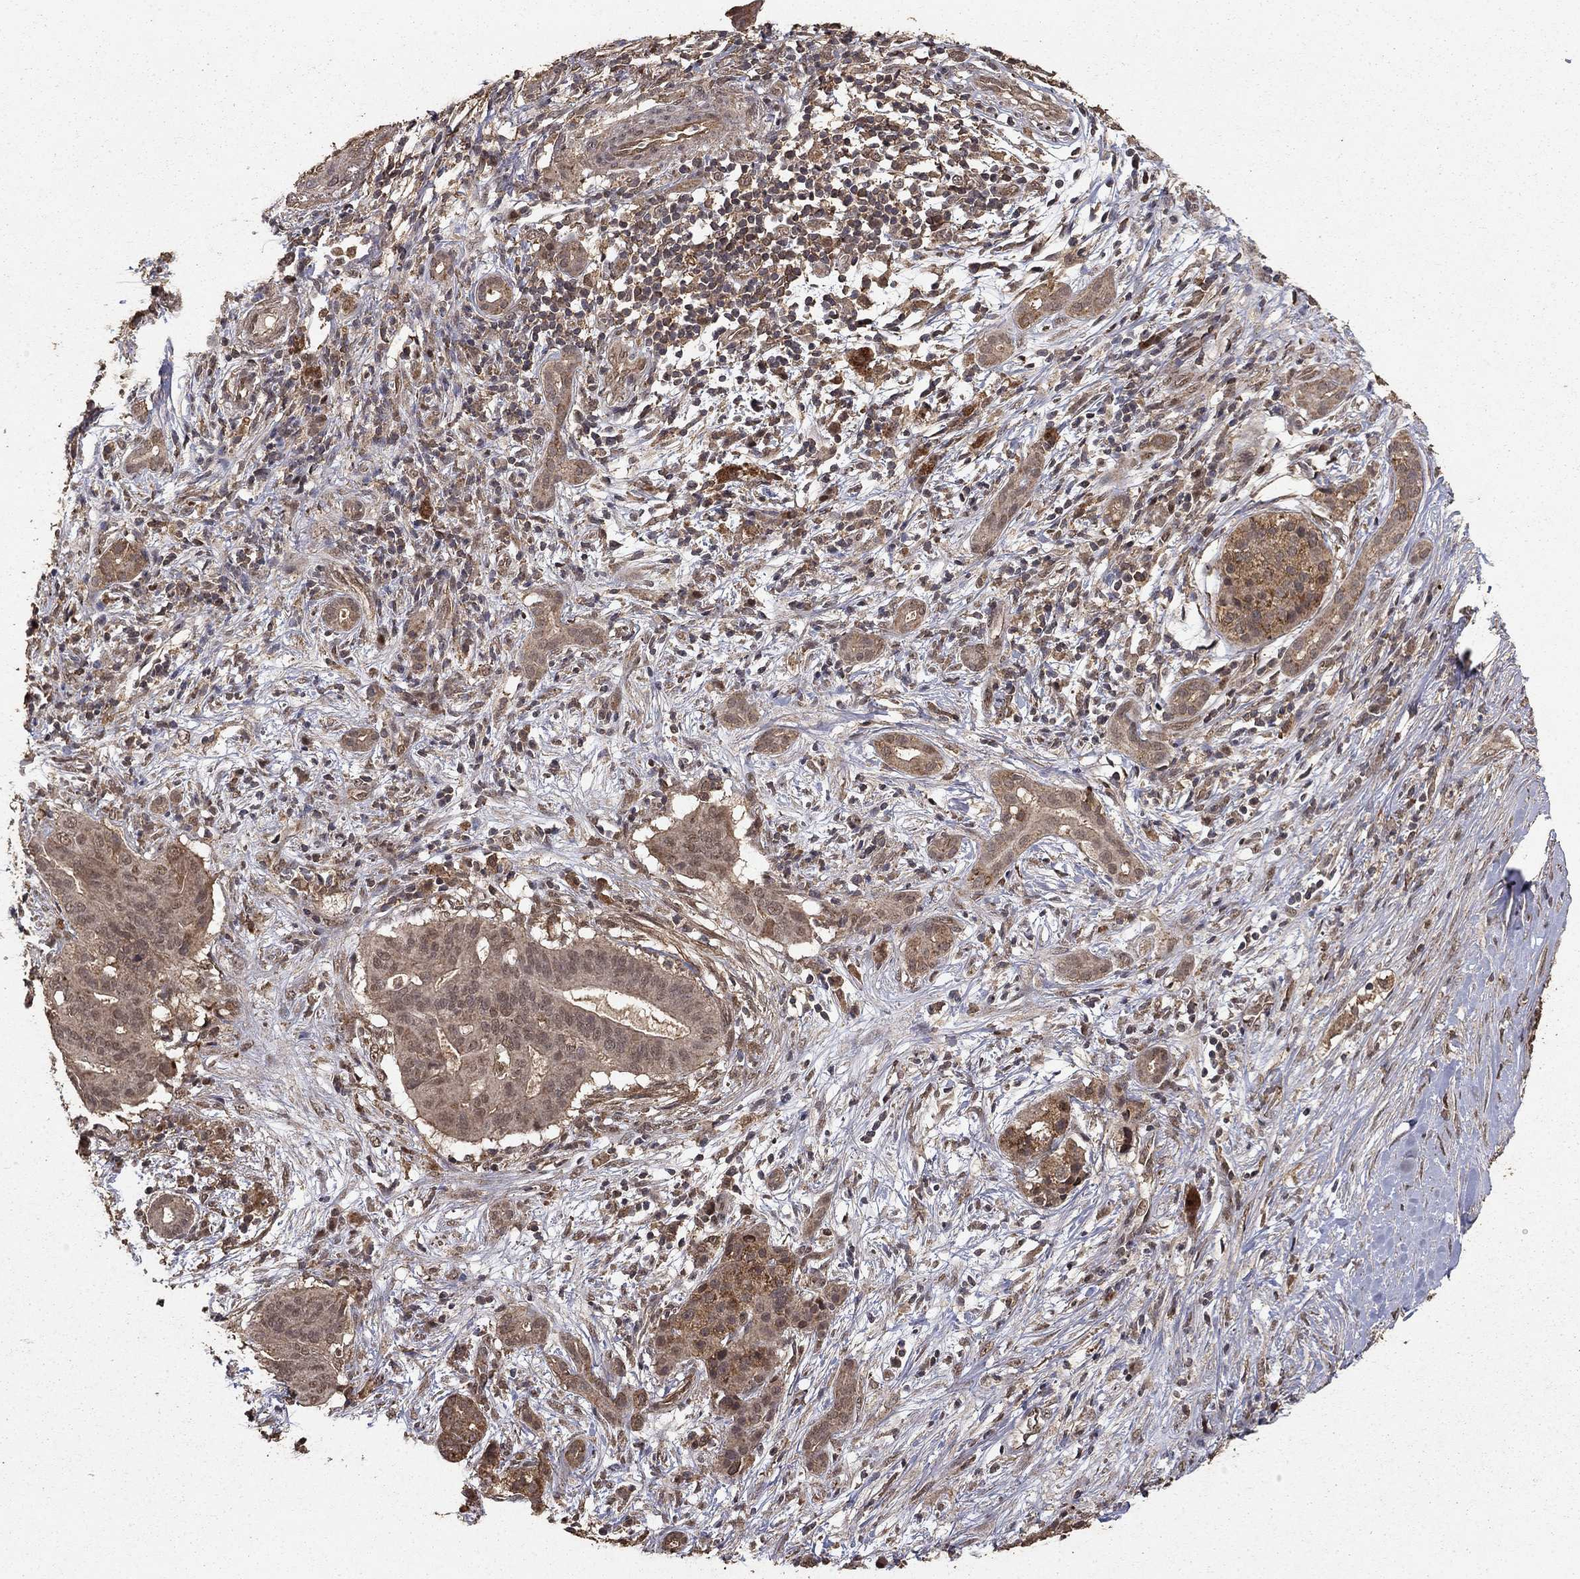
{"staining": {"intensity": "weak", "quantity": "25%-75%", "location": "cytoplasmic/membranous"}, "tissue": "pancreatic cancer", "cell_type": "Tumor cells", "image_type": "cancer", "snomed": [{"axis": "morphology", "description": "Adenocarcinoma, NOS"}, {"axis": "topography", "description": "Pancreas"}], "caption": "Human pancreatic adenocarcinoma stained with a protein marker demonstrates weak staining in tumor cells.", "gene": "PRDM1", "patient": {"sex": "male", "age": 61}}